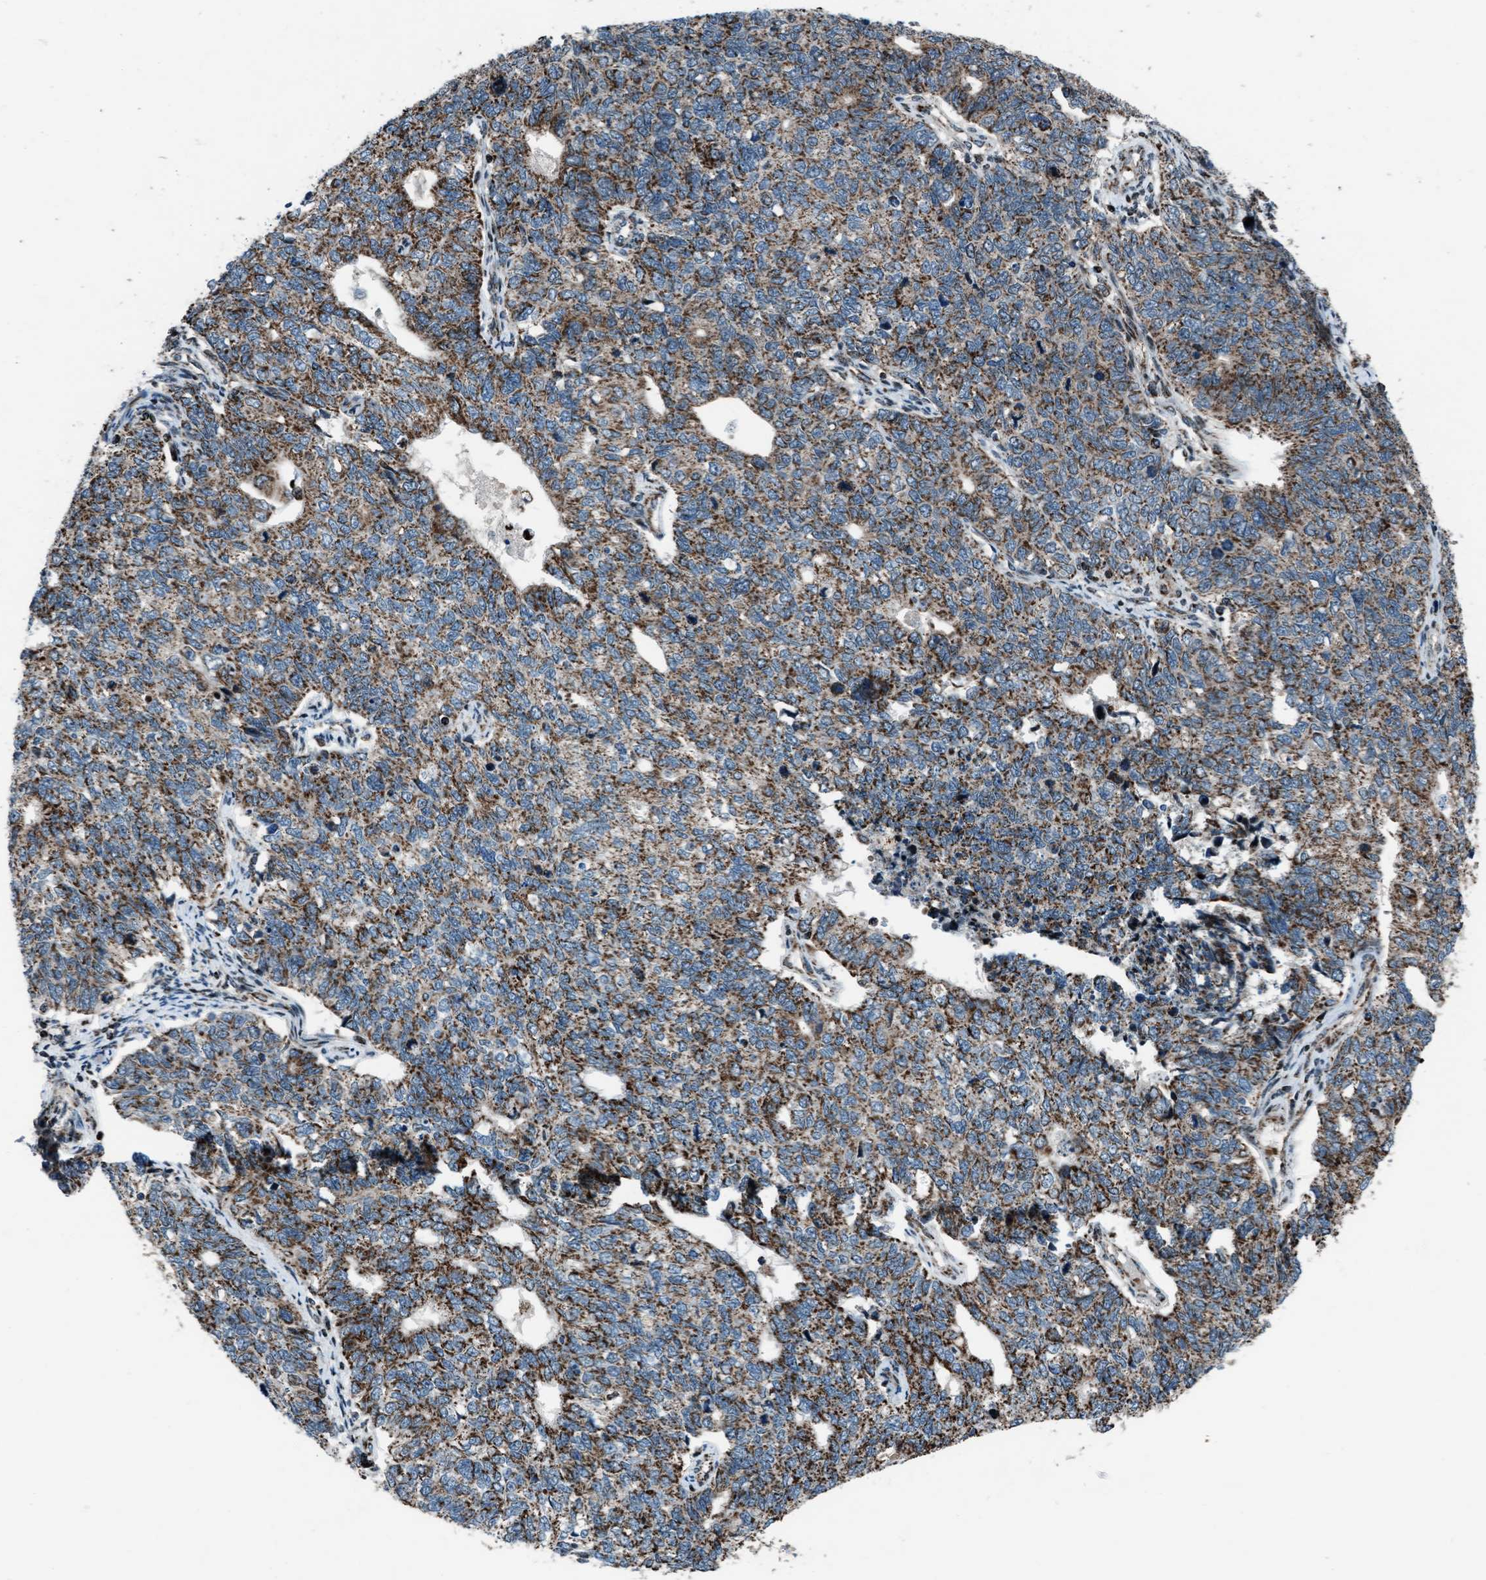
{"staining": {"intensity": "moderate", "quantity": ">75%", "location": "cytoplasmic/membranous"}, "tissue": "cervical cancer", "cell_type": "Tumor cells", "image_type": "cancer", "snomed": [{"axis": "morphology", "description": "Squamous cell carcinoma, NOS"}, {"axis": "topography", "description": "Cervix"}], "caption": "High-power microscopy captured an IHC micrograph of squamous cell carcinoma (cervical), revealing moderate cytoplasmic/membranous staining in about >75% of tumor cells. The staining is performed using DAB (3,3'-diaminobenzidine) brown chromogen to label protein expression. The nuclei are counter-stained blue using hematoxylin.", "gene": "MORC3", "patient": {"sex": "female", "age": 63}}